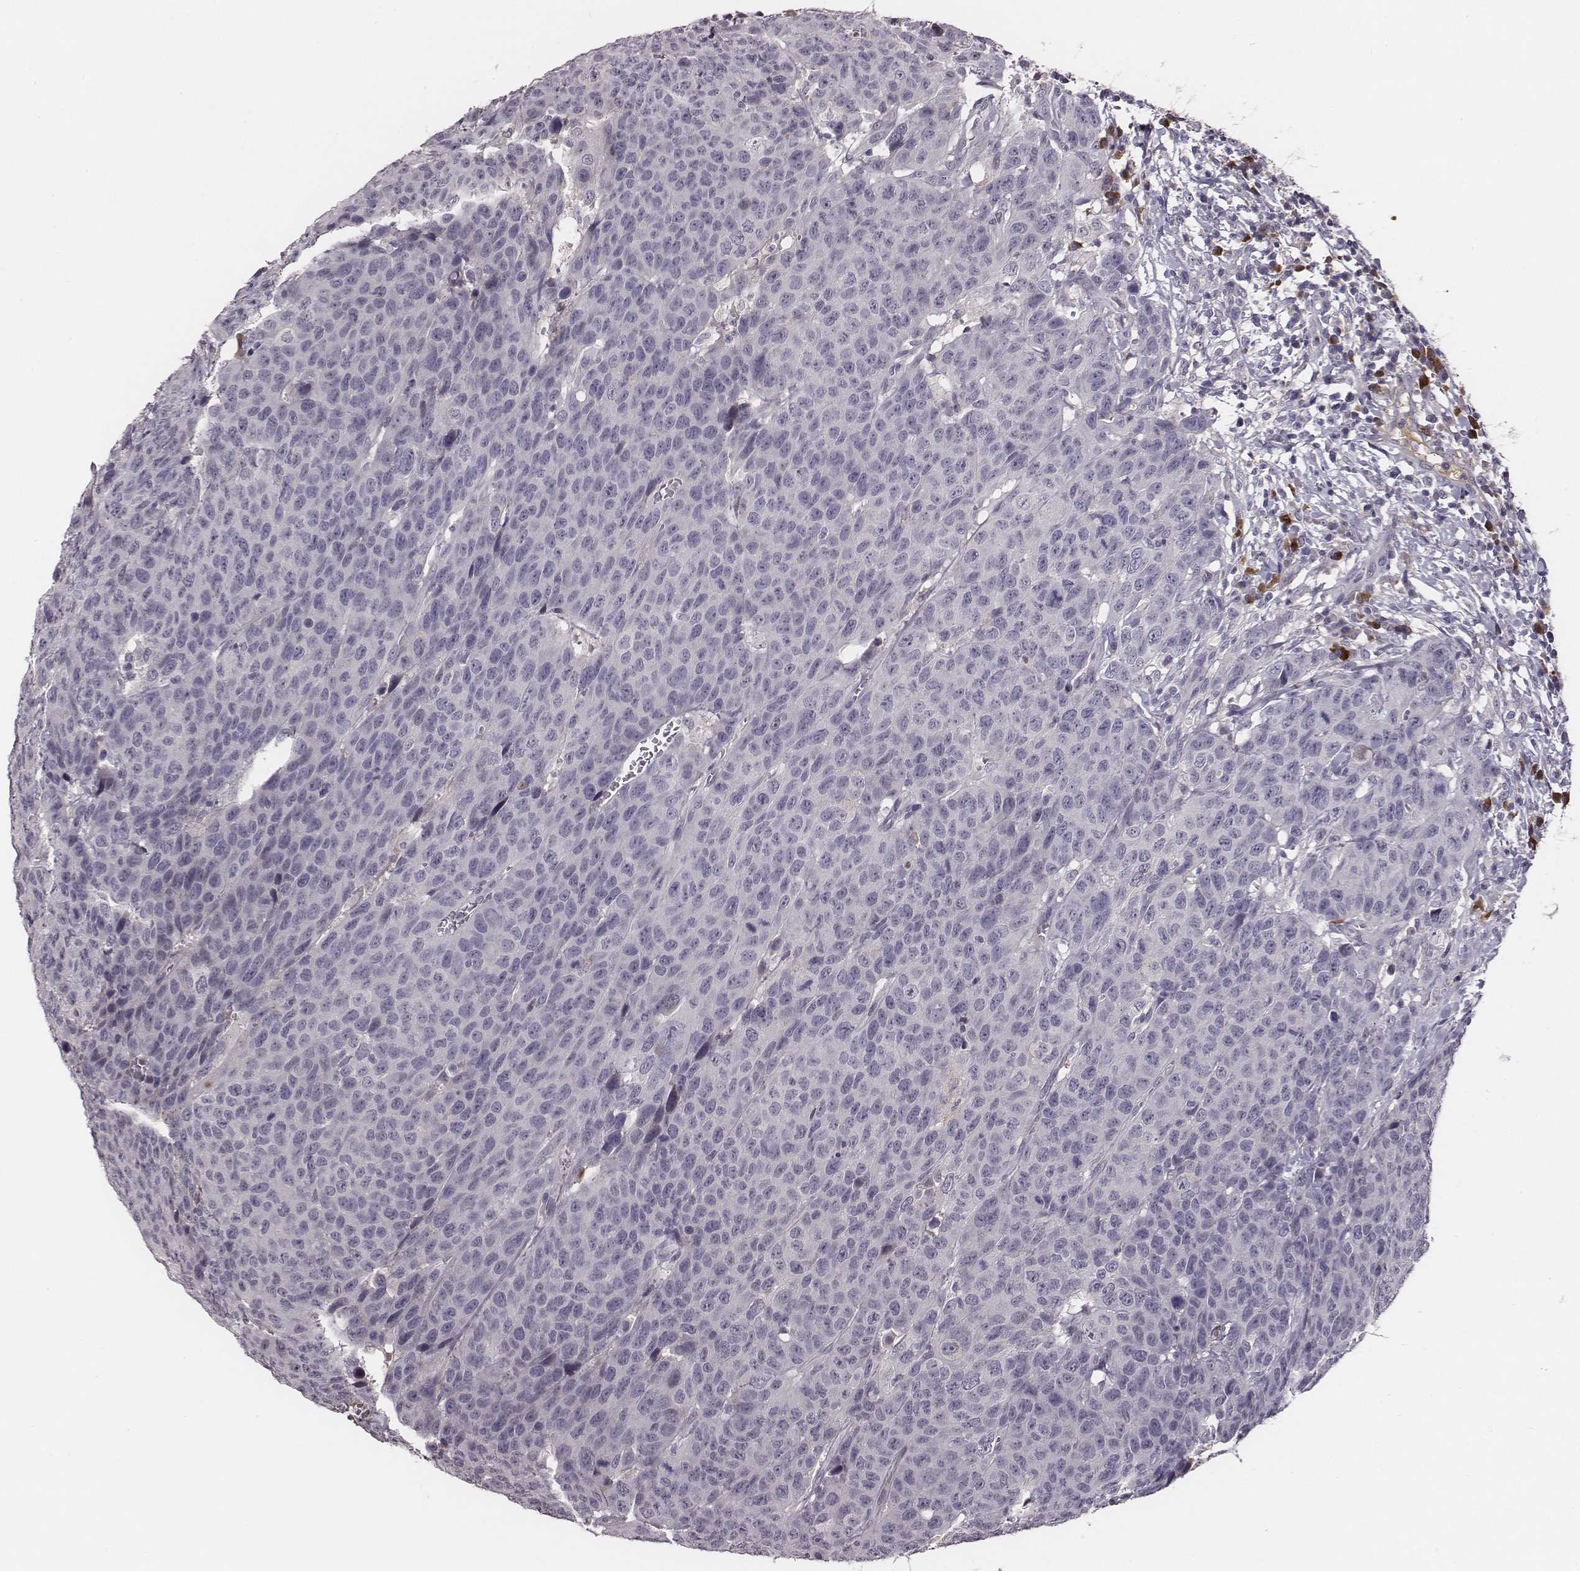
{"staining": {"intensity": "negative", "quantity": "none", "location": "none"}, "tissue": "head and neck cancer", "cell_type": "Tumor cells", "image_type": "cancer", "snomed": [{"axis": "morphology", "description": "Squamous cell carcinoma, NOS"}, {"axis": "topography", "description": "Head-Neck"}], "caption": "Tumor cells show no significant staining in head and neck squamous cell carcinoma. The staining was performed using DAB to visualize the protein expression in brown, while the nuclei were stained in blue with hematoxylin (Magnification: 20x).", "gene": "SLC22A6", "patient": {"sex": "male", "age": 66}}